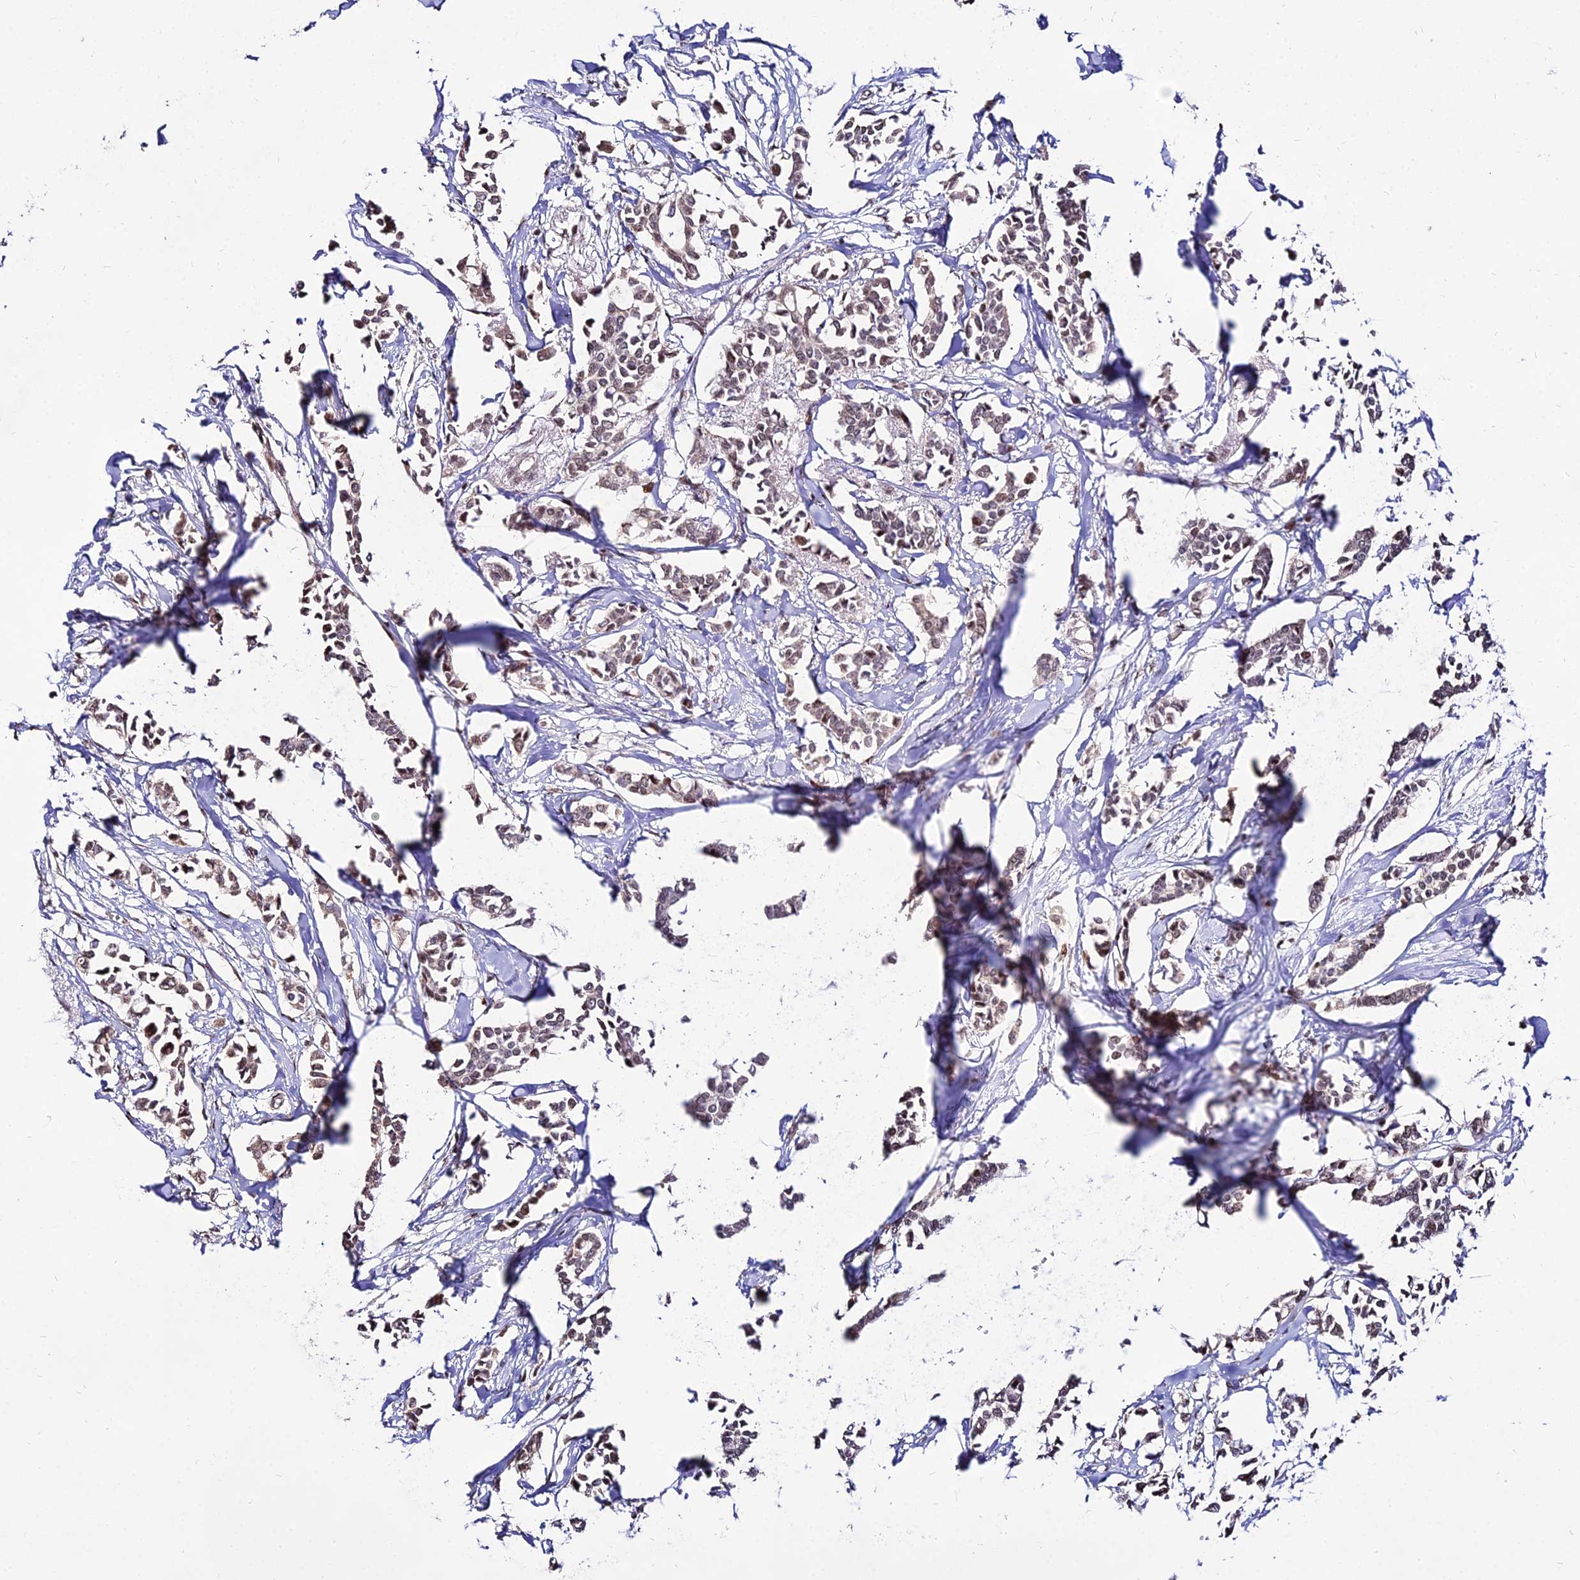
{"staining": {"intensity": "weak", "quantity": "25%-75%", "location": "cytoplasmic/membranous"}, "tissue": "breast cancer", "cell_type": "Tumor cells", "image_type": "cancer", "snomed": [{"axis": "morphology", "description": "Duct carcinoma"}, {"axis": "topography", "description": "Breast"}], "caption": "IHC (DAB) staining of human breast cancer (infiltrating ductal carcinoma) shows weak cytoplasmic/membranous protein staining in approximately 25%-75% of tumor cells.", "gene": "CIB3", "patient": {"sex": "female", "age": 41}}